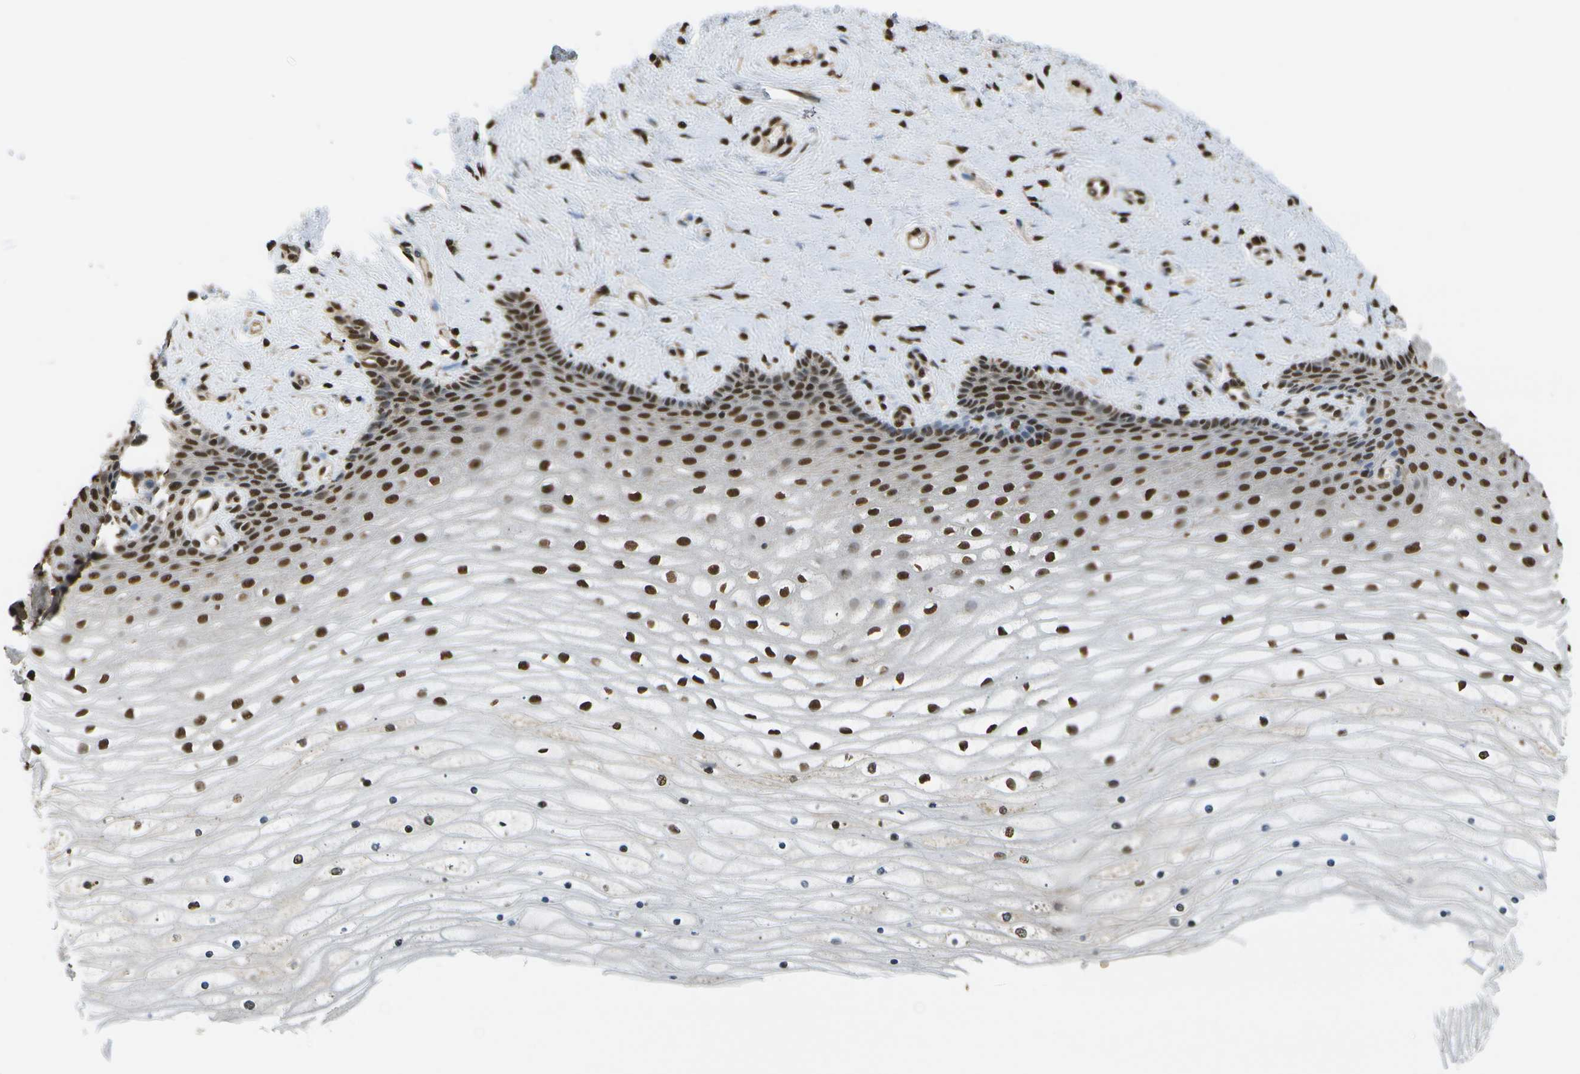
{"staining": {"intensity": "strong", "quantity": ">75%", "location": "cytoplasmic/membranous,nuclear"}, "tissue": "cervix", "cell_type": "Glandular cells", "image_type": "normal", "snomed": [{"axis": "morphology", "description": "Normal tissue, NOS"}, {"axis": "topography", "description": "Cervix"}], "caption": "A brown stain labels strong cytoplasmic/membranous,nuclear expression of a protein in glandular cells of unremarkable human cervix.", "gene": "SPEN", "patient": {"sex": "female", "age": 39}}